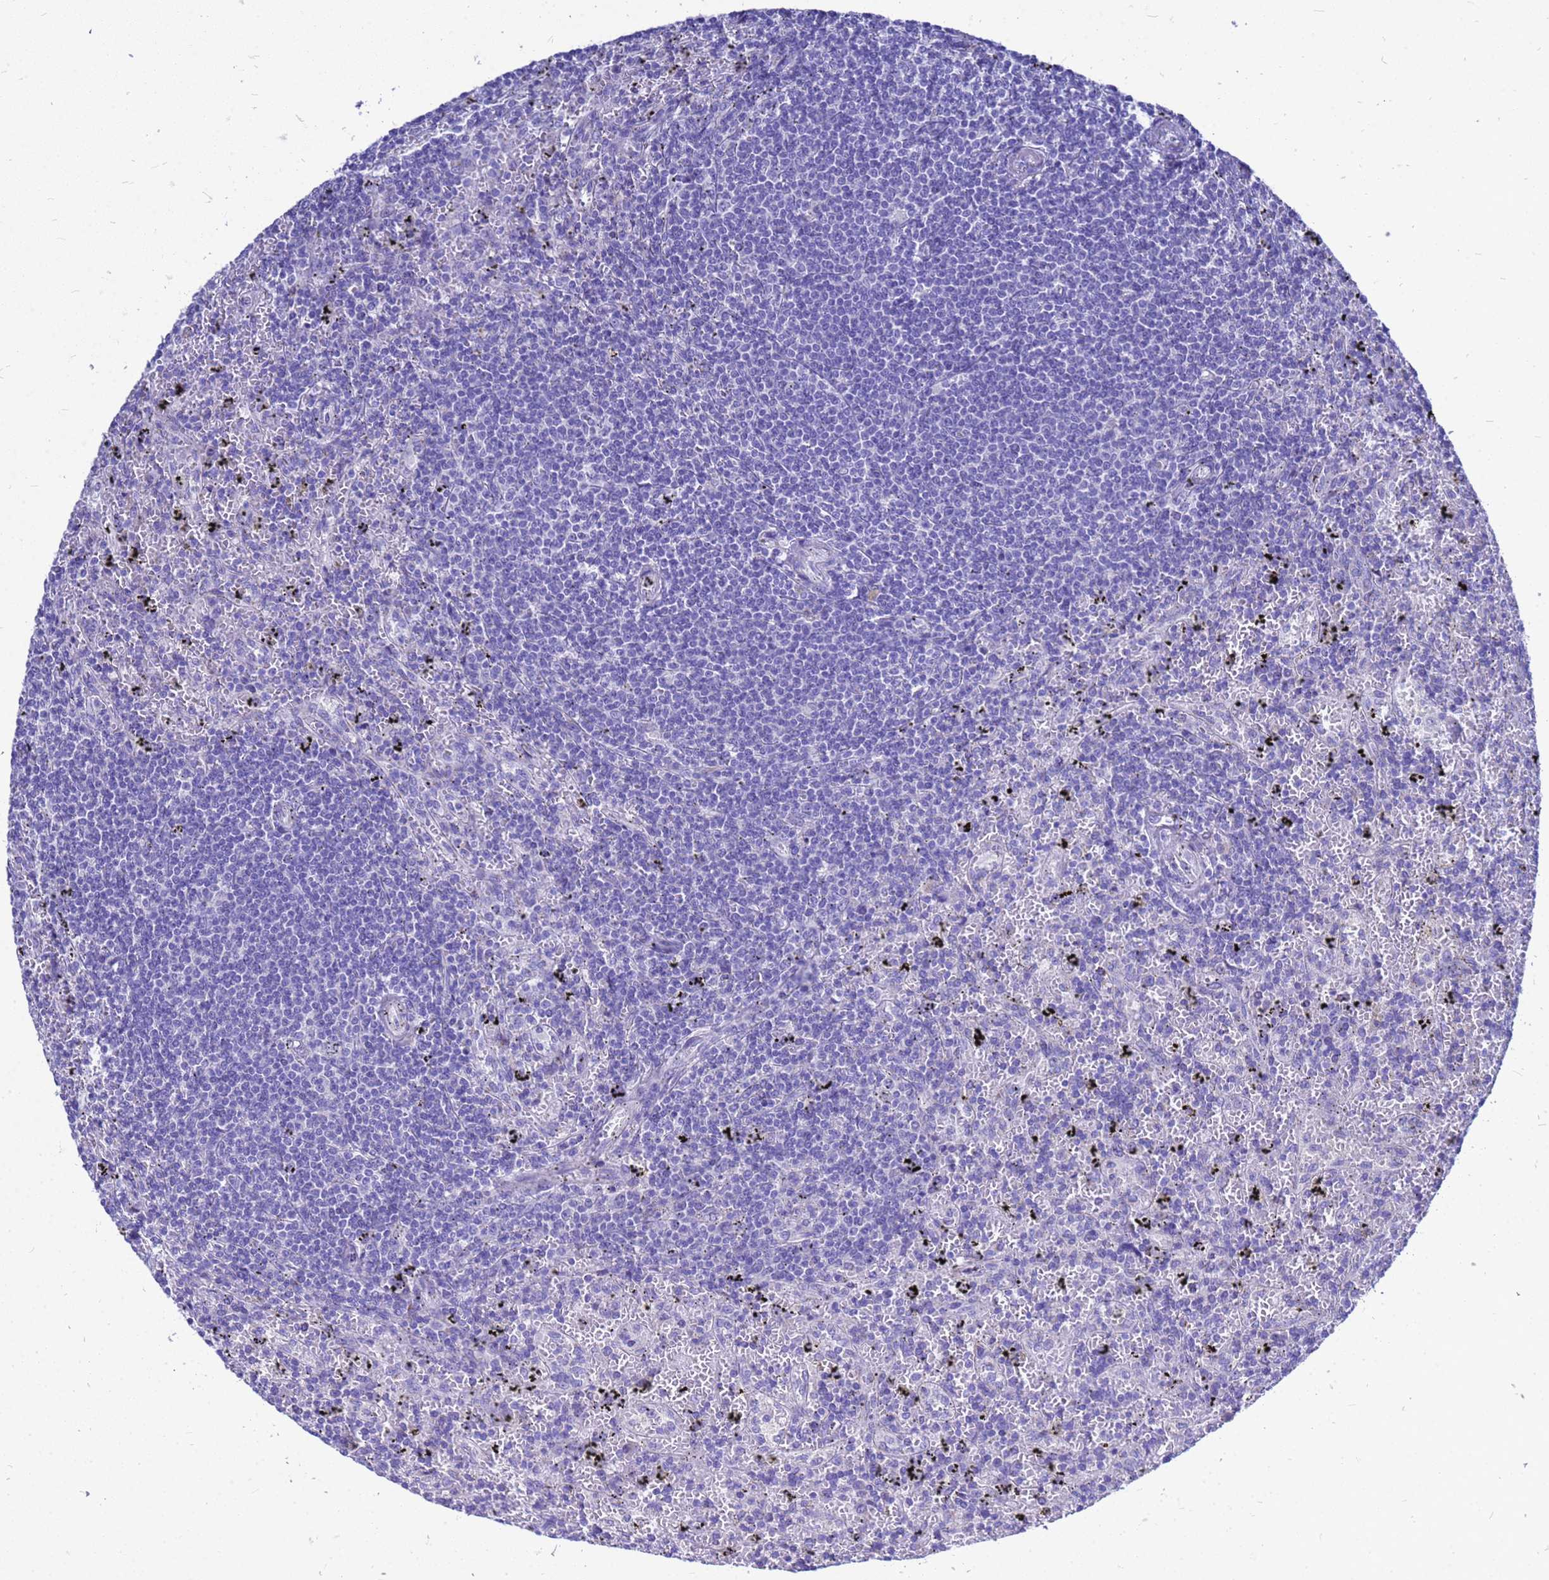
{"staining": {"intensity": "negative", "quantity": "none", "location": "none"}, "tissue": "lymphoma", "cell_type": "Tumor cells", "image_type": "cancer", "snomed": [{"axis": "morphology", "description": "Malignant lymphoma, non-Hodgkin's type, Low grade"}, {"axis": "topography", "description": "Spleen"}], "caption": "DAB immunohistochemical staining of lymphoma exhibits no significant expression in tumor cells. (Stains: DAB immunohistochemistry (IHC) with hematoxylin counter stain, Microscopy: brightfield microscopy at high magnification).", "gene": "OR52E2", "patient": {"sex": "male", "age": 76}}